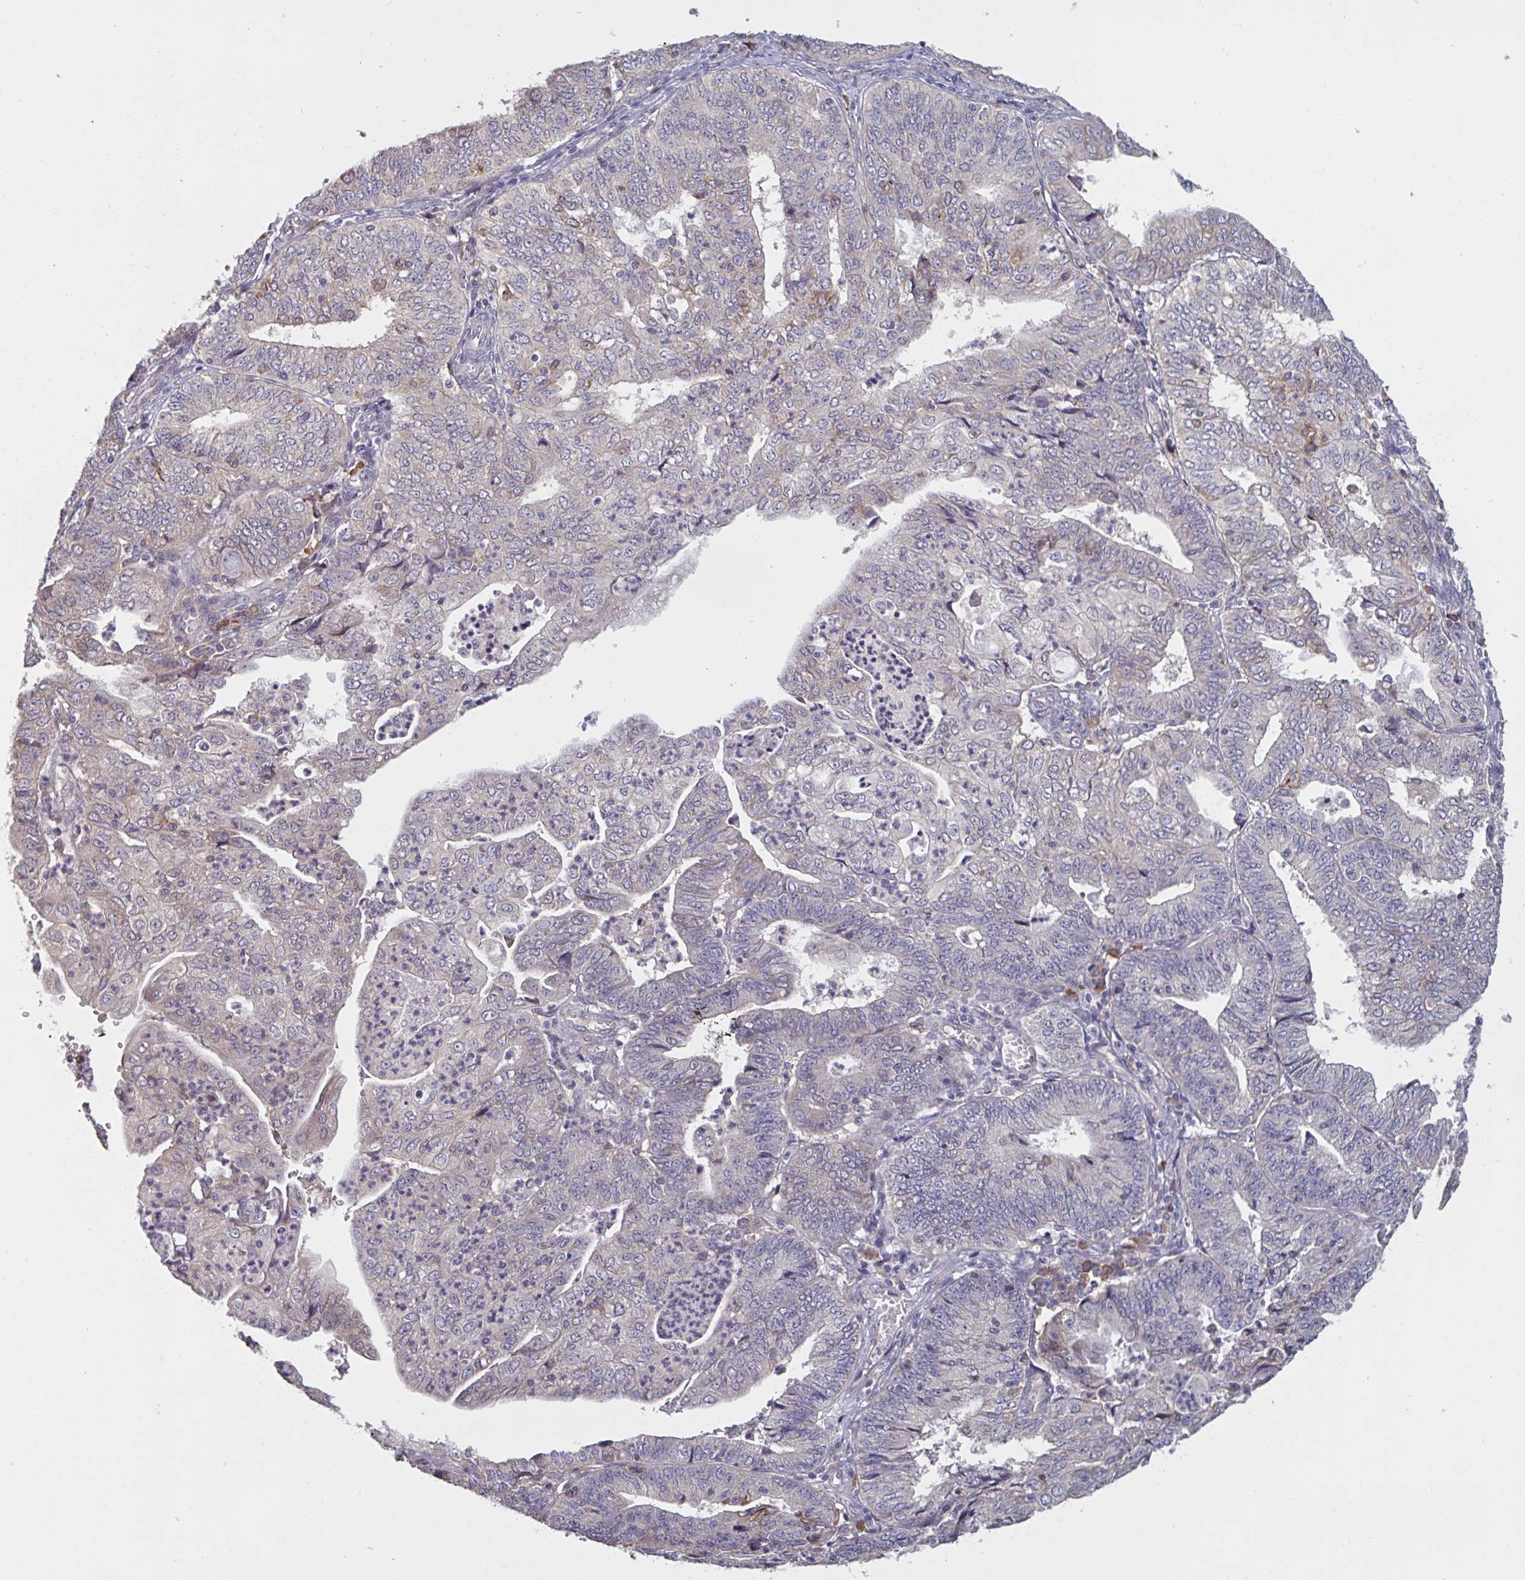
{"staining": {"intensity": "negative", "quantity": "none", "location": "none"}, "tissue": "endometrial cancer", "cell_type": "Tumor cells", "image_type": "cancer", "snomed": [{"axis": "morphology", "description": "Adenocarcinoma, NOS"}, {"axis": "topography", "description": "Endometrium"}], "caption": "DAB (3,3'-diaminobenzidine) immunohistochemical staining of endometrial cancer (adenocarcinoma) exhibits no significant expression in tumor cells.", "gene": "CD1E", "patient": {"sex": "female", "age": 56}}